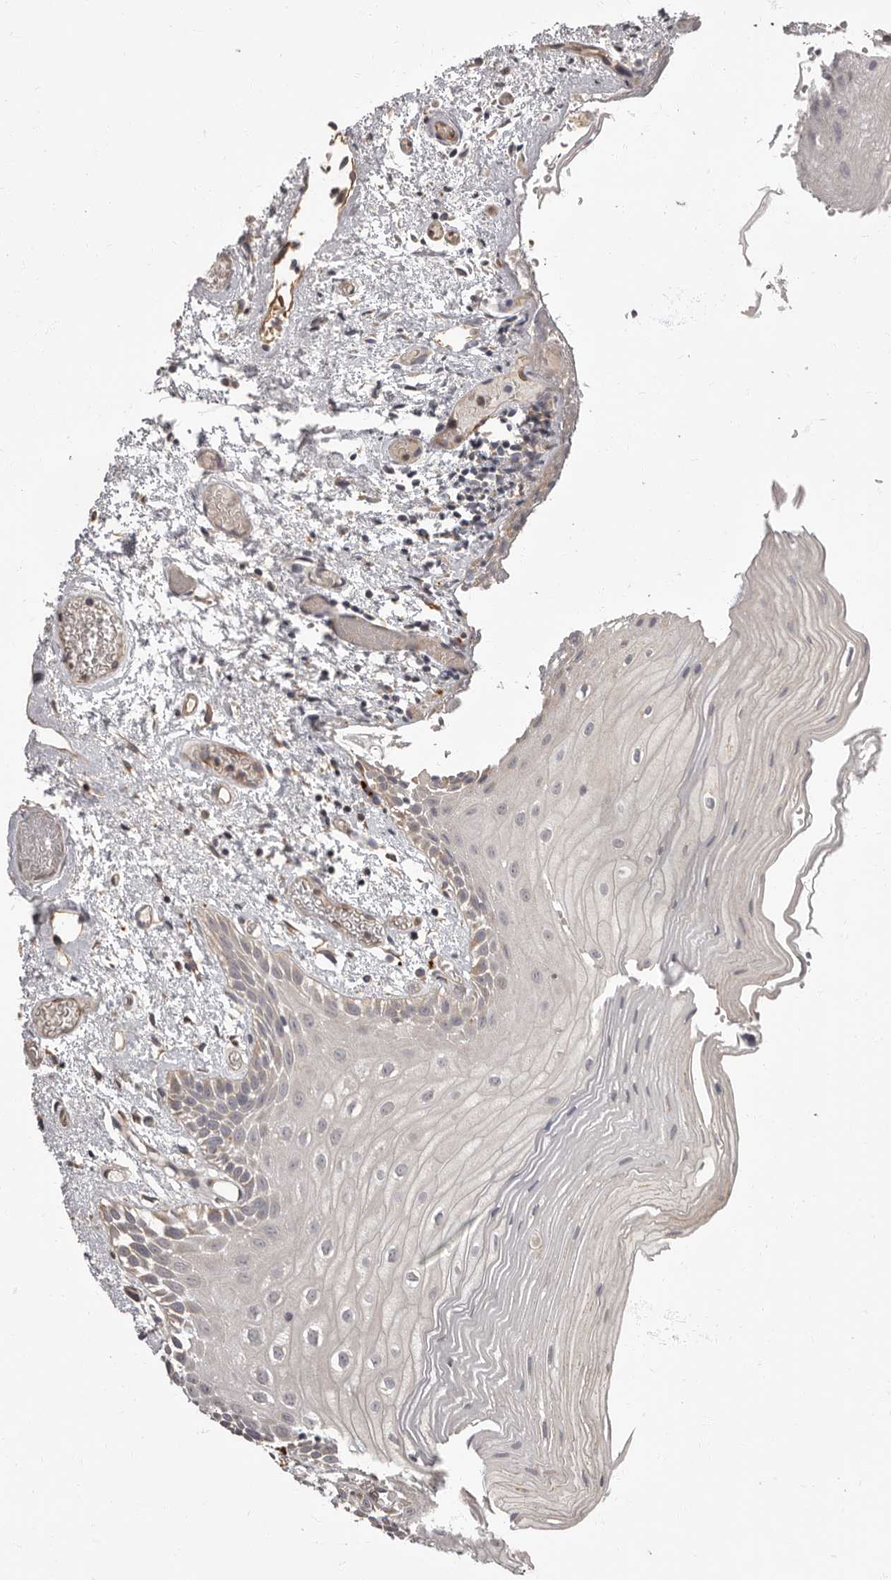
{"staining": {"intensity": "negative", "quantity": "none", "location": "none"}, "tissue": "oral mucosa", "cell_type": "Squamous epithelial cells", "image_type": "normal", "snomed": [{"axis": "morphology", "description": "Normal tissue, NOS"}, {"axis": "topography", "description": "Oral tissue"}], "caption": "Immunohistochemistry histopathology image of unremarkable human oral mucosa stained for a protein (brown), which reveals no expression in squamous epithelial cells.", "gene": "ADCY2", "patient": {"sex": "male", "age": 52}}